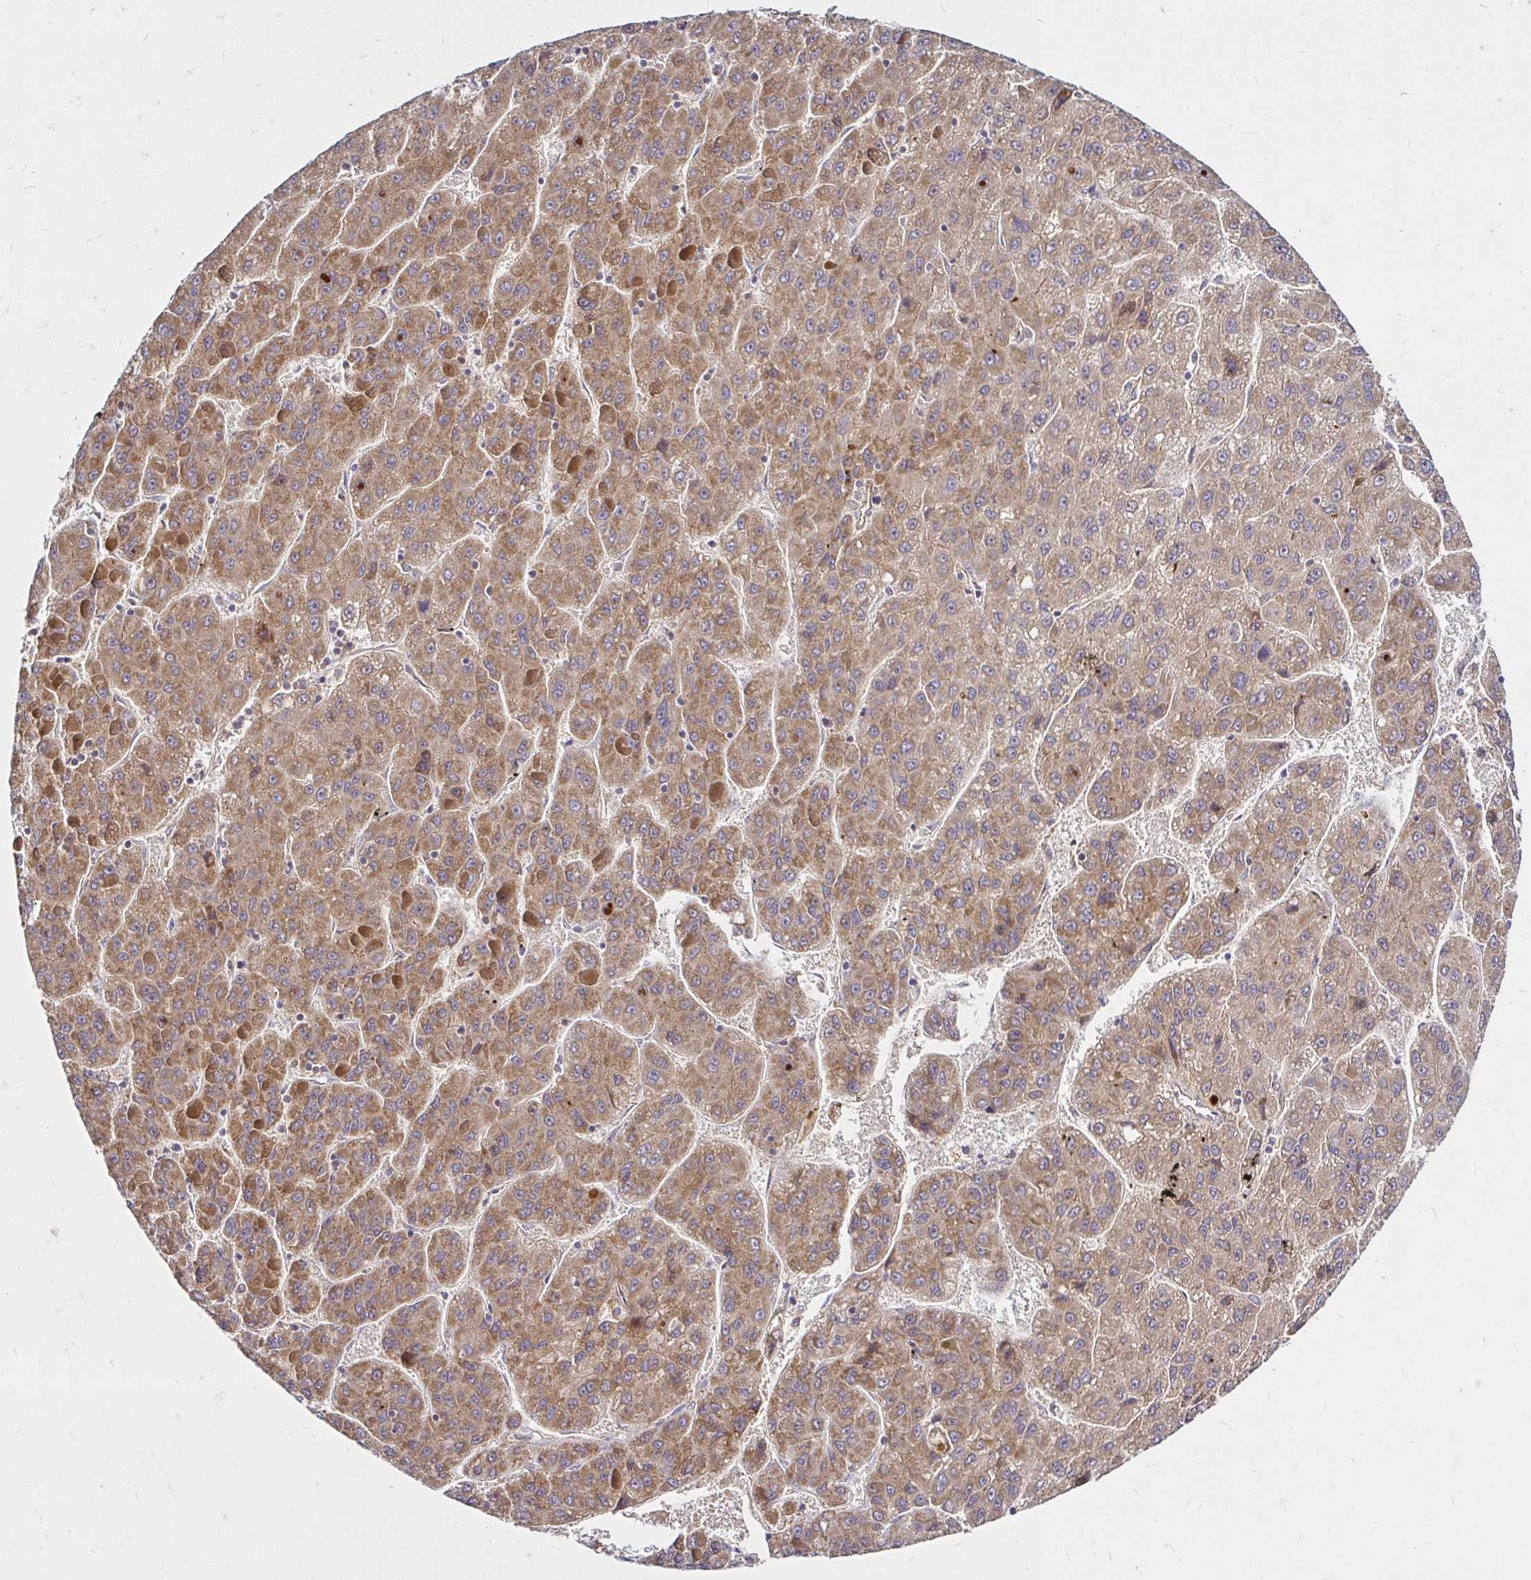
{"staining": {"intensity": "moderate", "quantity": ">75%", "location": "cytoplasmic/membranous"}, "tissue": "liver cancer", "cell_type": "Tumor cells", "image_type": "cancer", "snomed": [{"axis": "morphology", "description": "Carcinoma, Hepatocellular, NOS"}, {"axis": "topography", "description": "Liver"}], "caption": "Human hepatocellular carcinoma (liver) stained with a brown dye exhibits moderate cytoplasmic/membranous positive positivity in about >75% of tumor cells.", "gene": "ARHGEF37", "patient": {"sex": "female", "age": 82}}